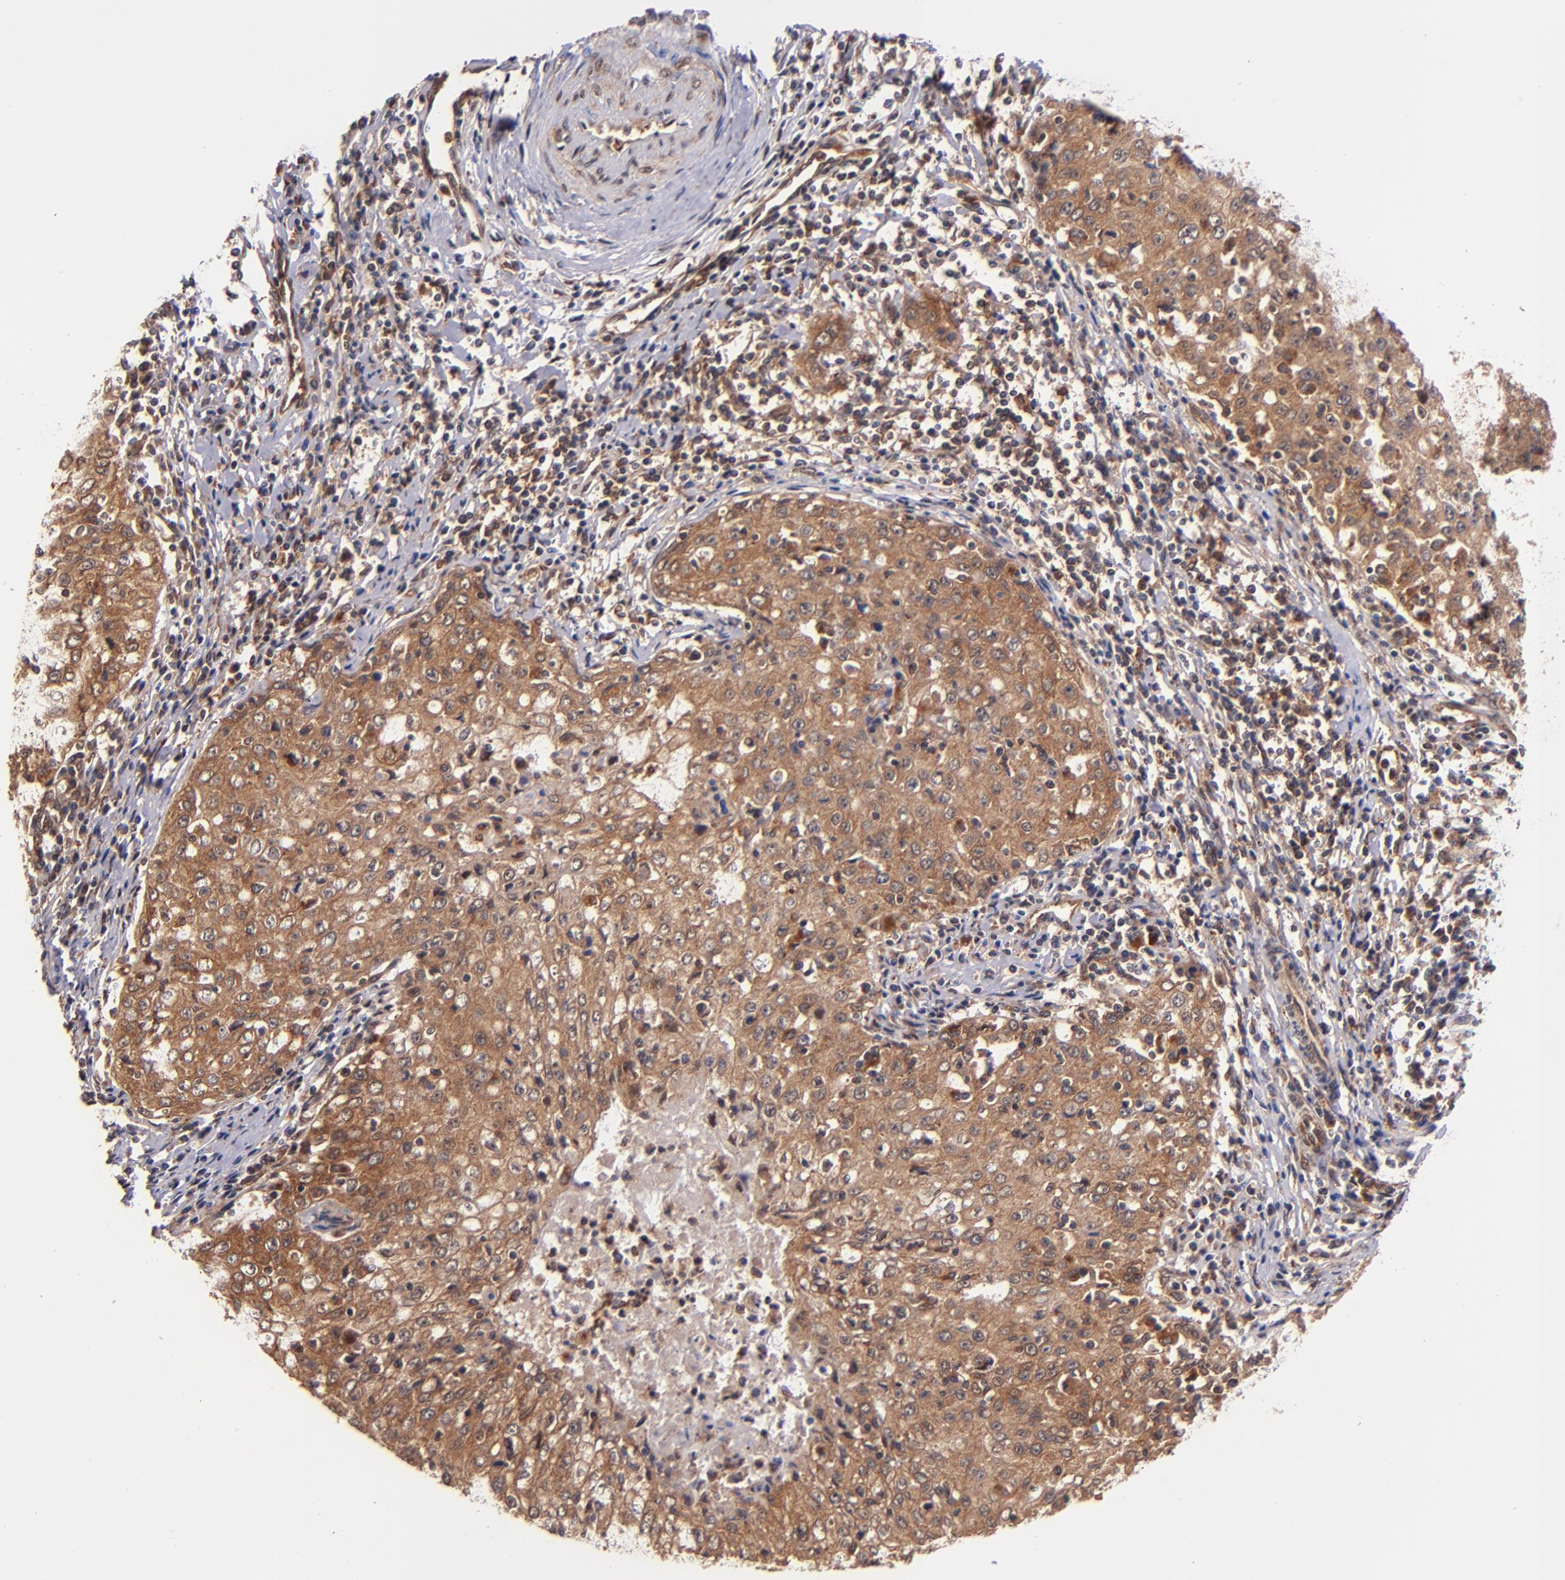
{"staining": {"intensity": "strong", "quantity": ">75%", "location": "cytoplasmic/membranous"}, "tissue": "cervical cancer", "cell_type": "Tumor cells", "image_type": "cancer", "snomed": [{"axis": "morphology", "description": "Squamous cell carcinoma, NOS"}, {"axis": "topography", "description": "Cervix"}], "caption": "Immunohistochemical staining of human squamous cell carcinoma (cervical) shows high levels of strong cytoplasmic/membranous staining in about >75% of tumor cells.", "gene": "STX8", "patient": {"sex": "female", "age": 27}}